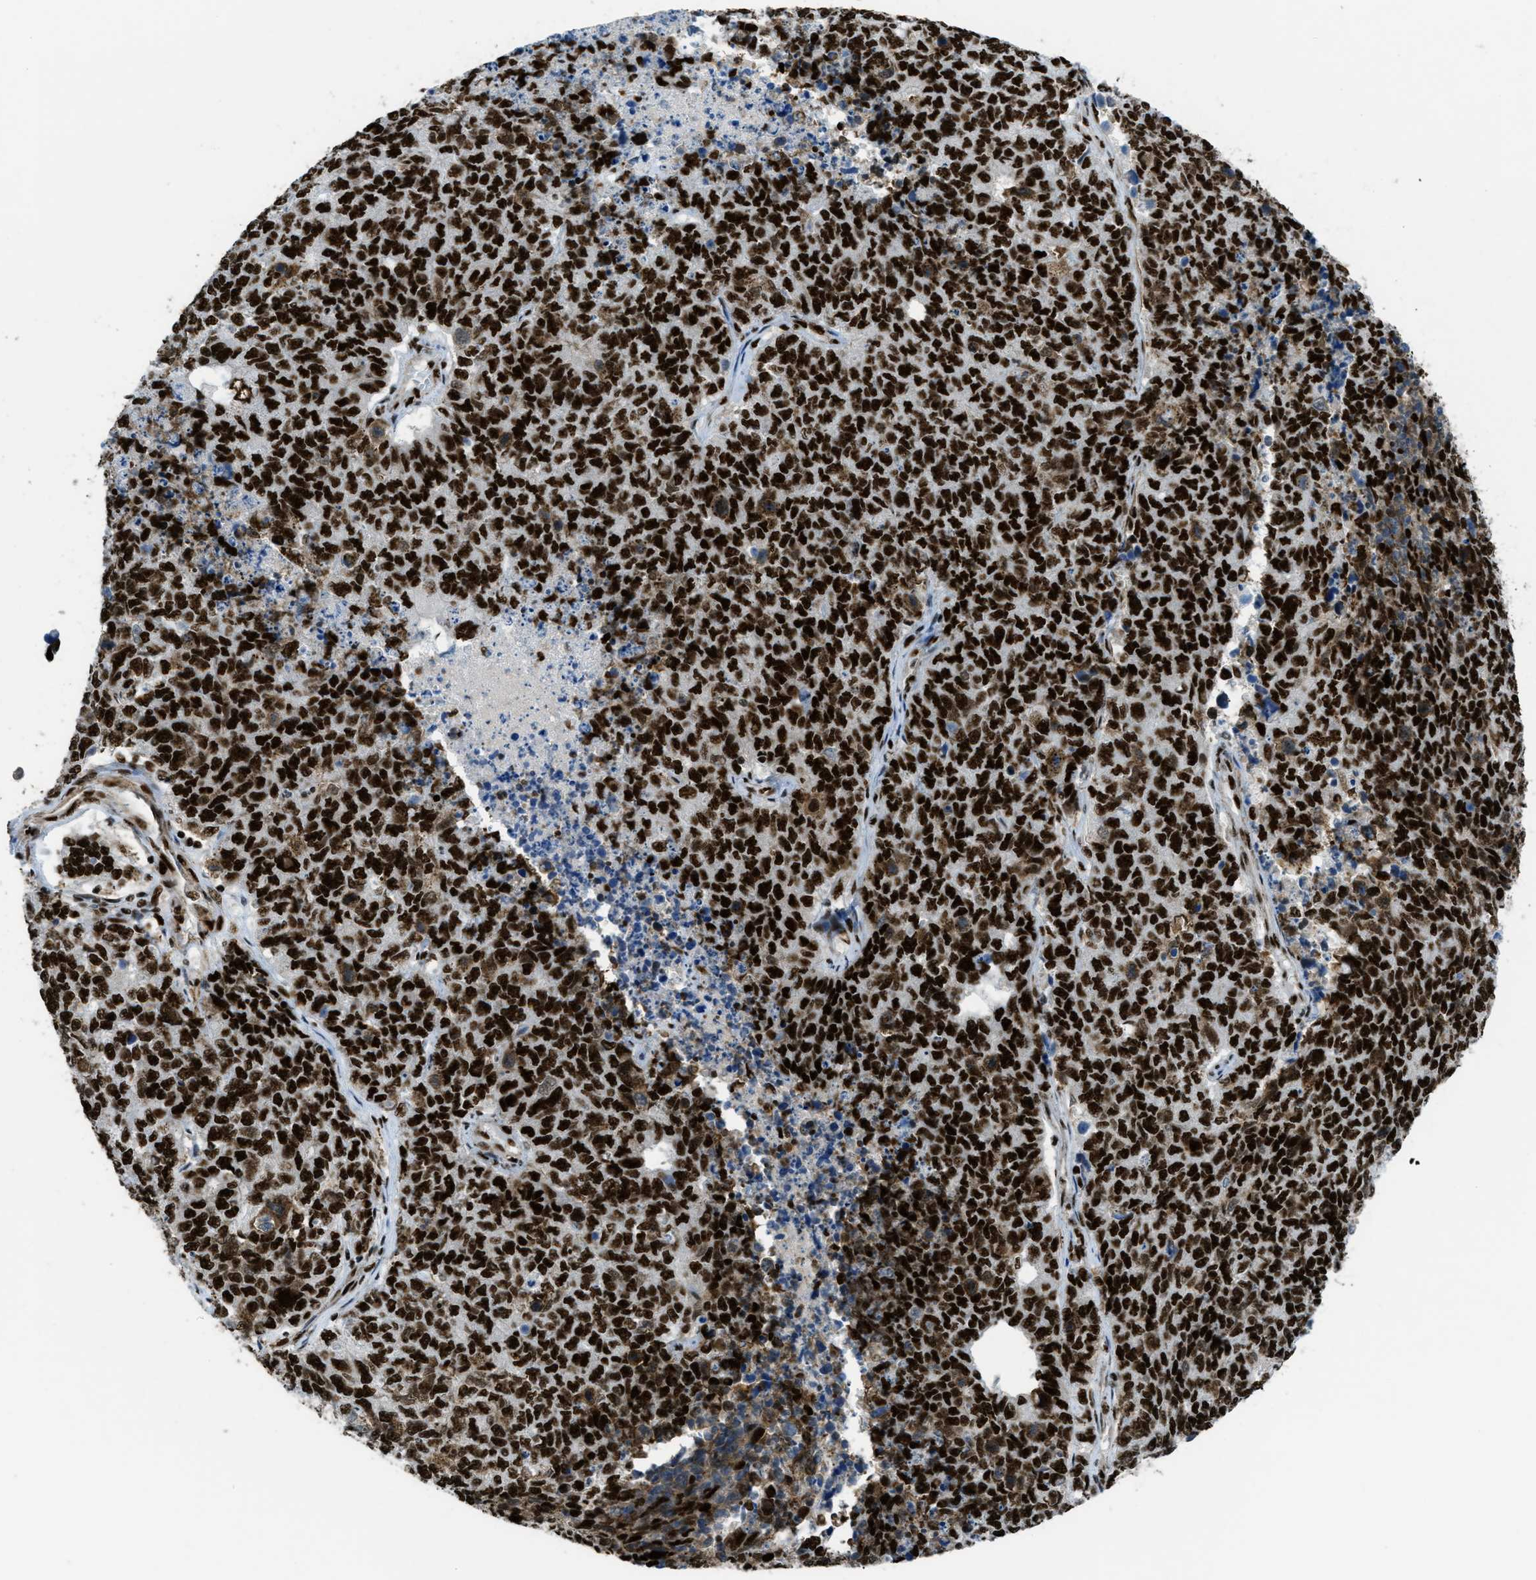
{"staining": {"intensity": "strong", "quantity": ">75%", "location": "nuclear"}, "tissue": "cervical cancer", "cell_type": "Tumor cells", "image_type": "cancer", "snomed": [{"axis": "morphology", "description": "Squamous cell carcinoma, NOS"}, {"axis": "topography", "description": "Cervix"}], "caption": "There is high levels of strong nuclear positivity in tumor cells of cervical squamous cell carcinoma, as demonstrated by immunohistochemical staining (brown color).", "gene": "ZNF207", "patient": {"sex": "female", "age": 63}}